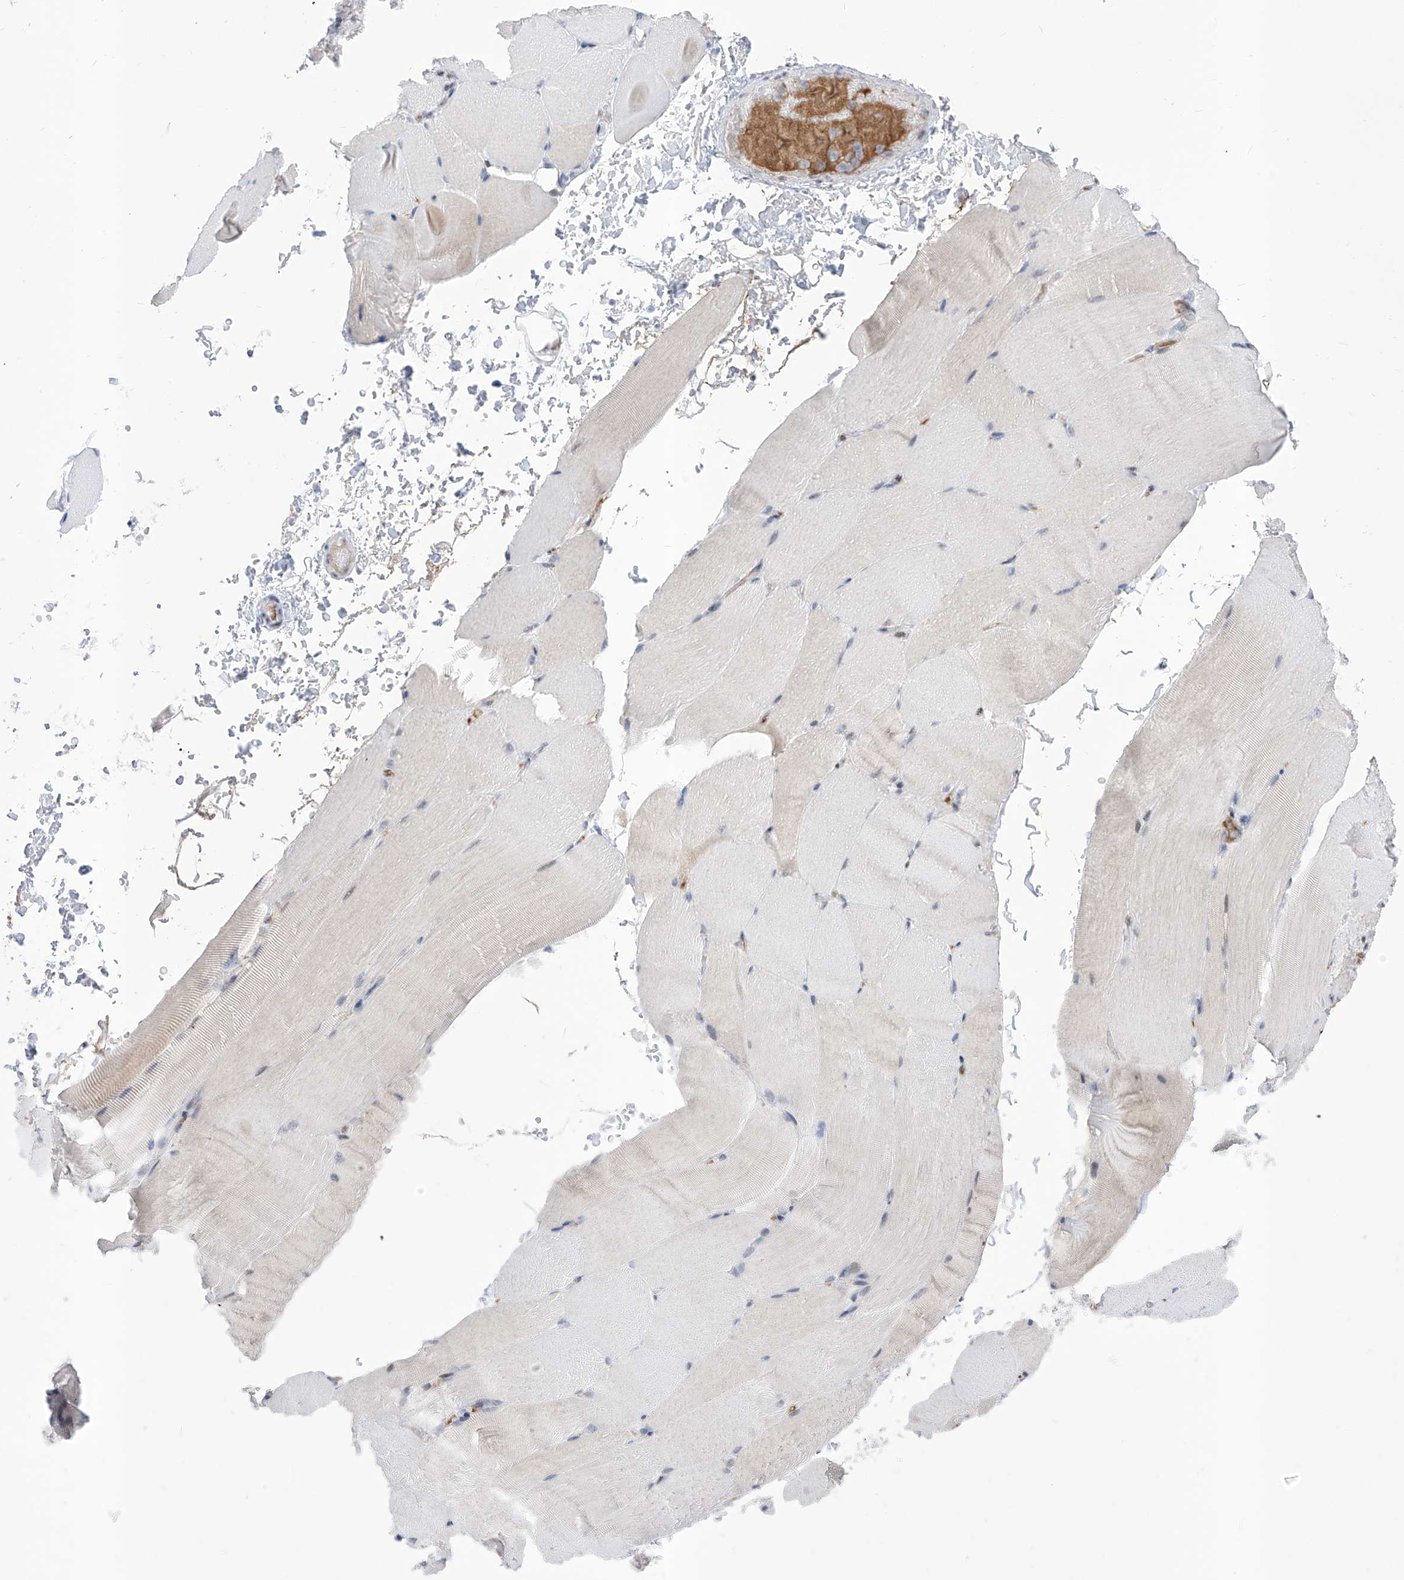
{"staining": {"intensity": "moderate", "quantity": "<25%", "location": "nuclear"}, "tissue": "skeletal muscle", "cell_type": "Myocytes", "image_type": "normal", "snomed": [{"axis": "morphology", "description": "Normal tissue, NOS"}, {"axis": "topography", "description": "Skeletal muscle"}, {"axis": "topography", "description": "Parathyroid gland"}], "caption": "Benign skeletal muscle exhibits moderate nuclear expression in about <25% of myocytes.", "gene": "ATN1", "patient": {"sex": "female", "age": 37}}